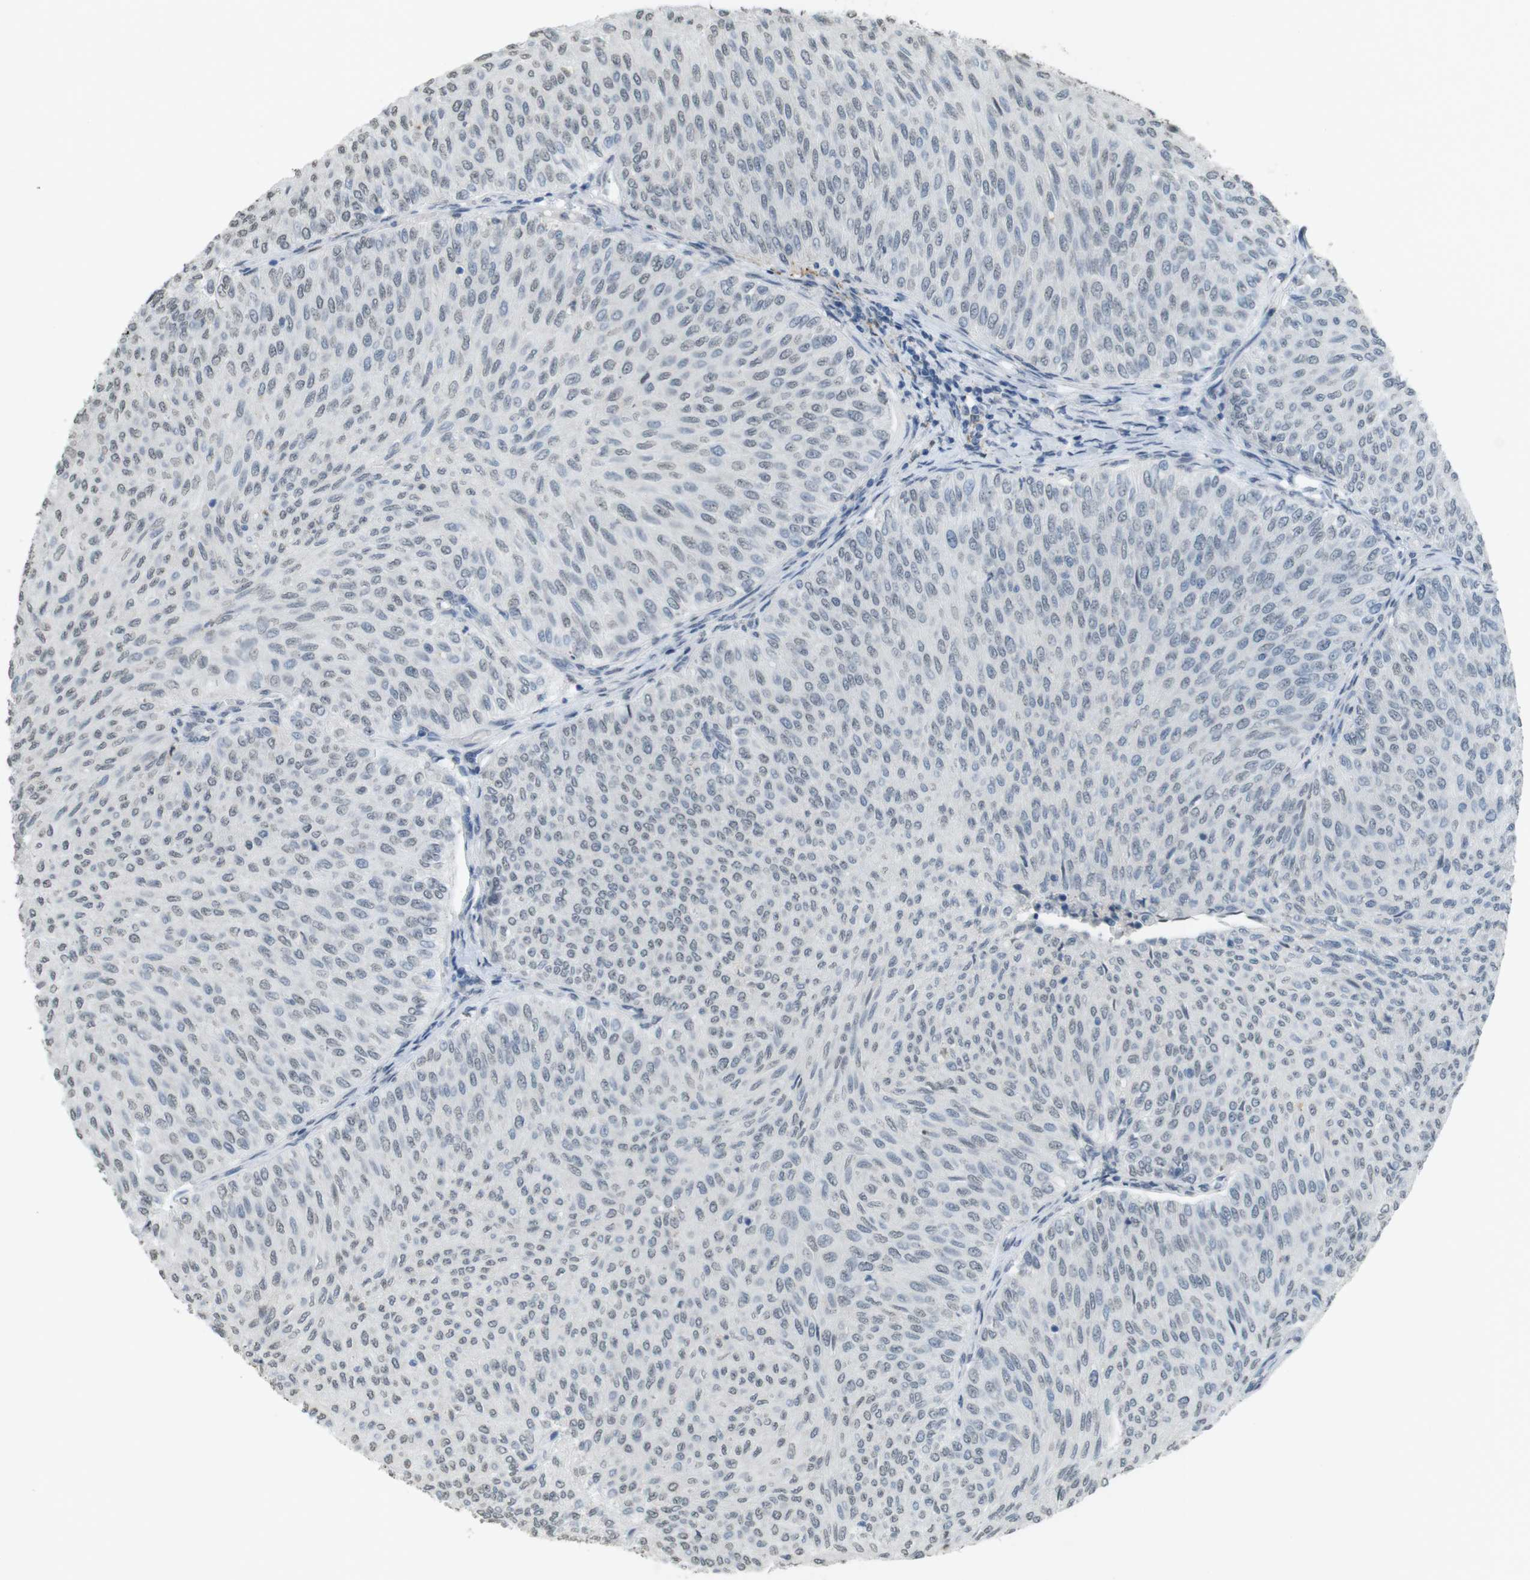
{"staining": {"intensity": "negative", "quantity": "none", "location": "none"}, "tissue": "urothelial cancer", "cell_type": "Tumor cells", "image_type": "cancer", "snomed": [{"axis": "morphology", "description": "Urothelial carcinoma, Low grade"}, {"axis": "topography", "description": "Urinary bladder"}], "caption": "There is no significant expression in tumor cells of urothelial carcinoma (low-grade). (DAB immunohistochemistry, high magnification).", "gene": "FZD10", "patient": {"sex": "male", "age": 78}}